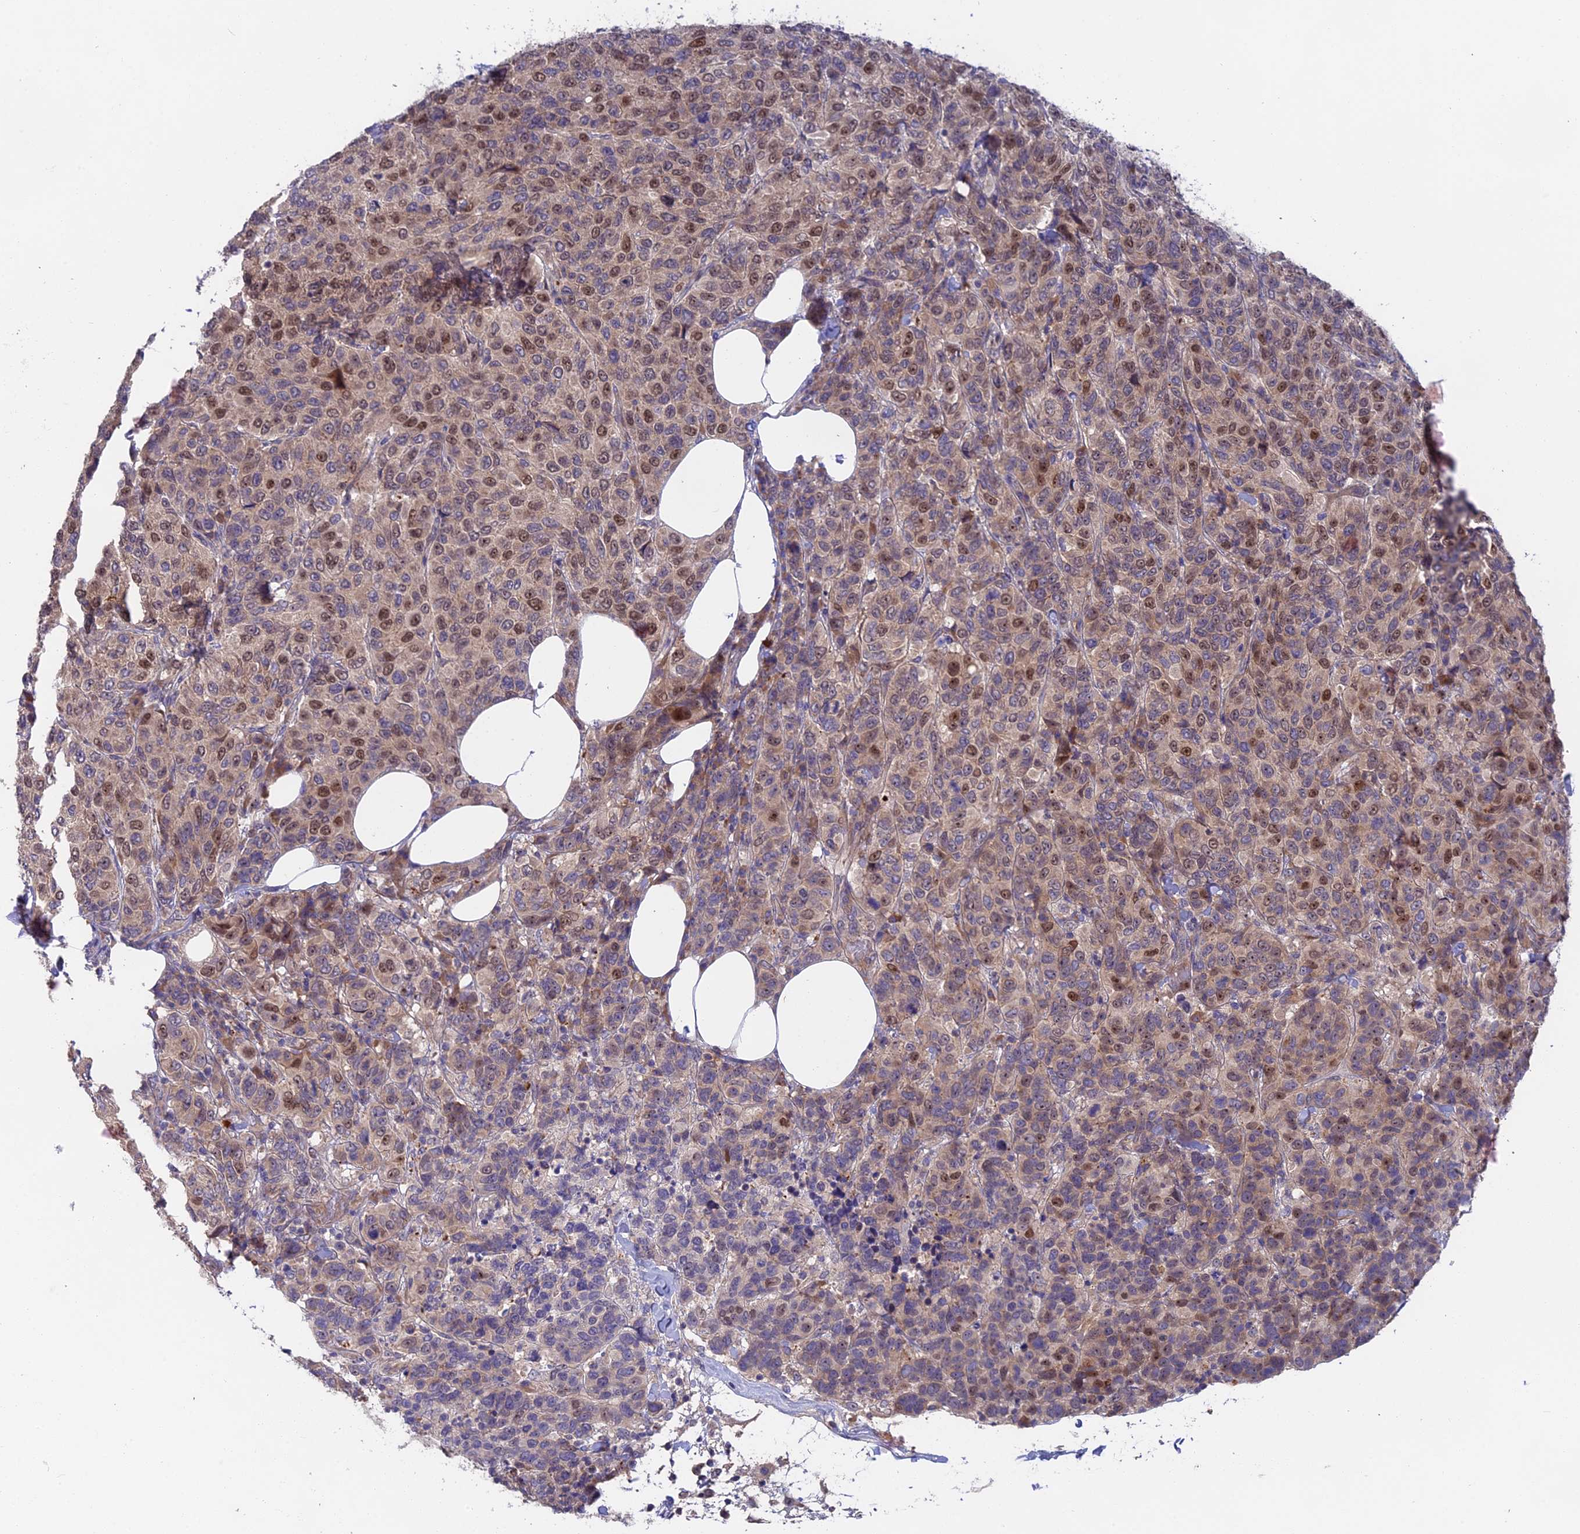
{"staining": {"intensity": "moderate", "quantity": "25%-75%", "location": "nuclear"}, "tissue": "breast cancer", "cell_type": "Tumor cells", "image_type": "cancer", "snomed": [{"axis": "morphology", "description": "Duct carcinoma"}, {"axis": "topography", "description": "Breast"}], "caption": "The immunohistochemical stain labels moderate nuclear staining in tumor cells of invasive ductal carcinoma (breast) tissue. (IHC, brightfield microscopy, high magnification).", "gene": "TENT4B", "patient": {"sex": "female", "age": 55}}